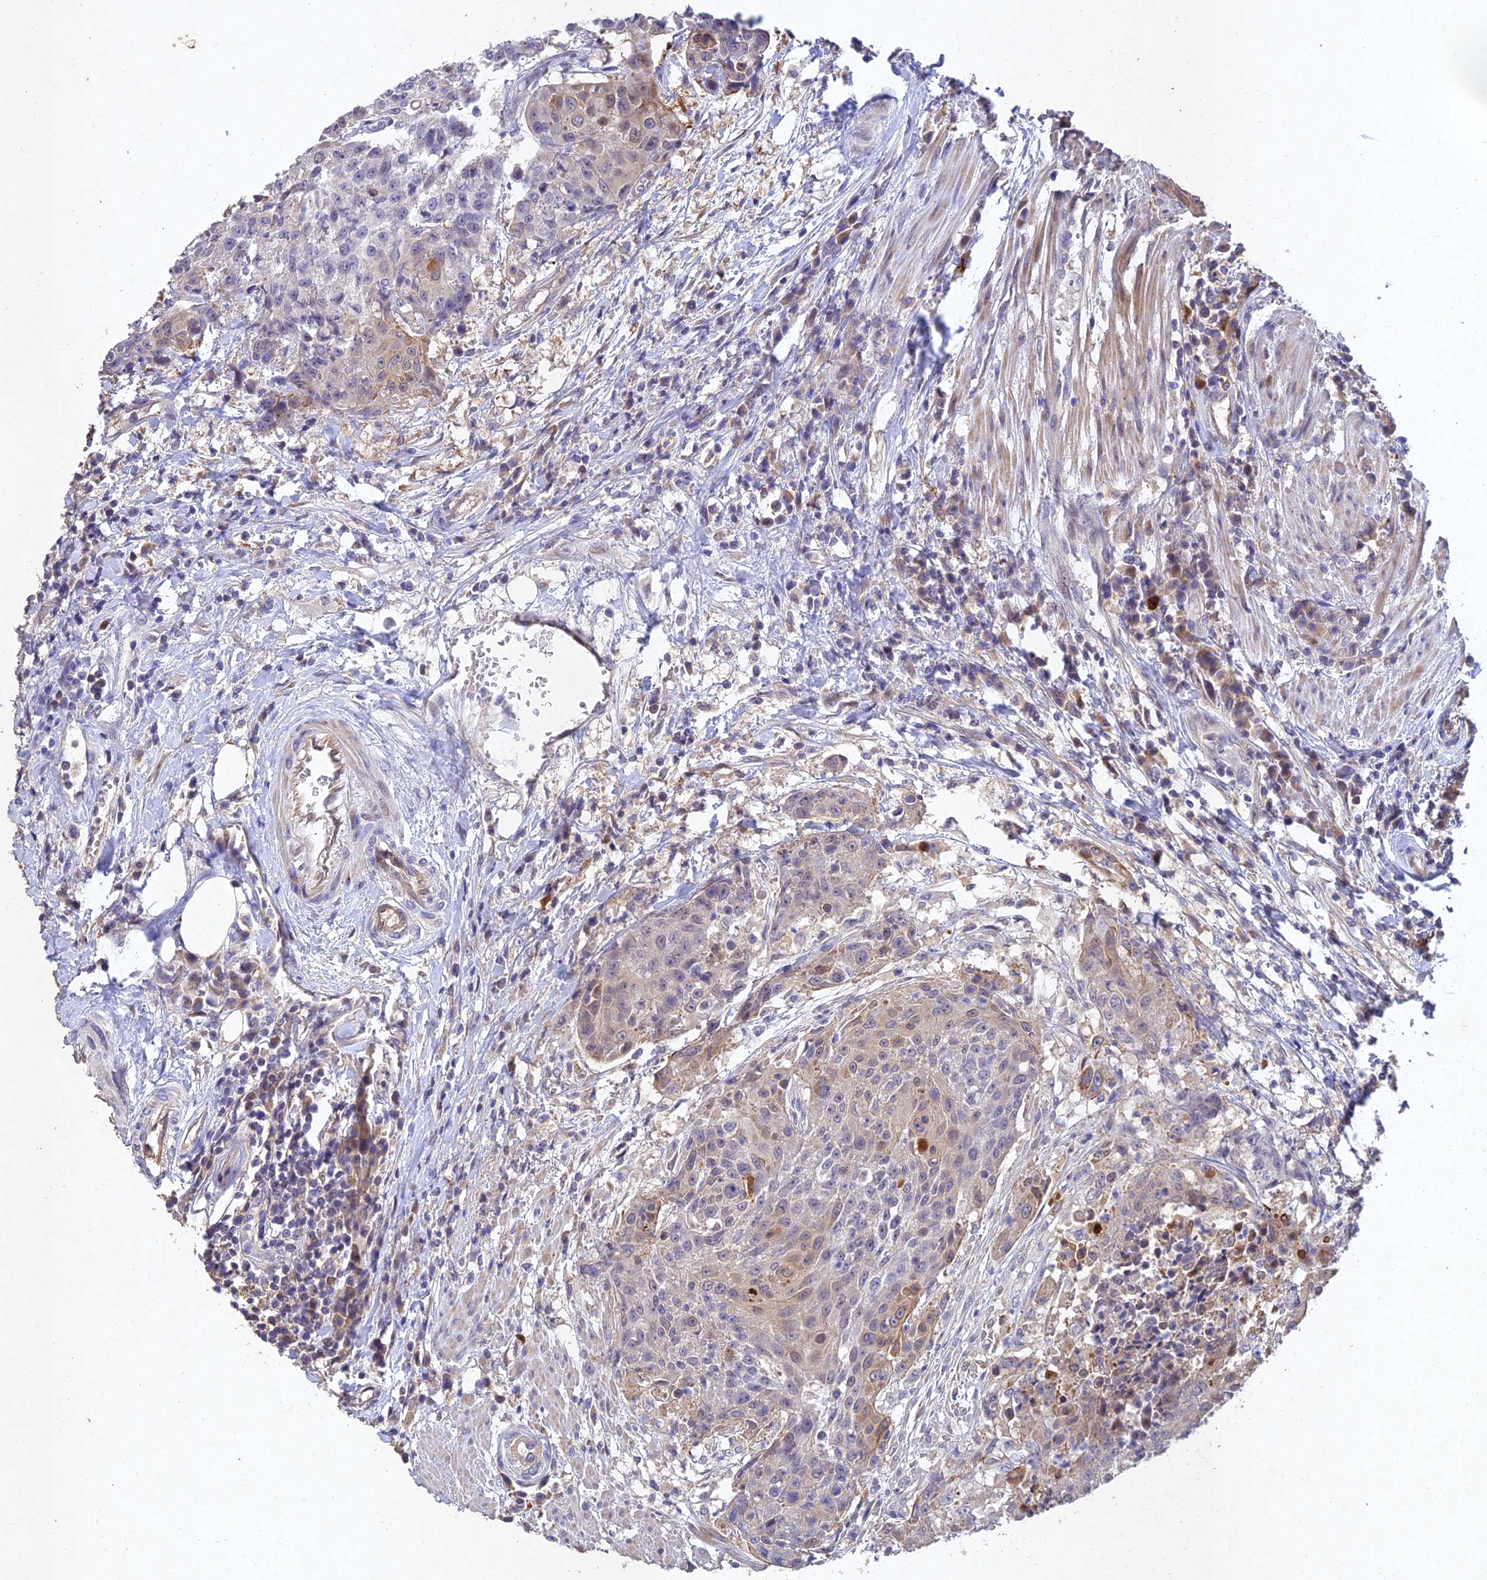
{"staining": {"intensity": "weak", "quantity": "<25%", "location": "cytoplasmic/membranous"}, "tissue": "urothelial cancer", "cell_type": "Tumor cells", "image_type": "cancer", "snomed": [{"axis": "morphology", "description": "Urothelial carcinoma, High grade"}, {"axis": "topography", "description": "Urinary bladder"}], "caption": "Immunohistochemistry (IHC) micrograph of human urothelial cancer stained for a protein (brown), which exhibits no positivity in tumor cells.", "gene": "NSMCE1", "patient": {"sex": "female", "age": 63}}